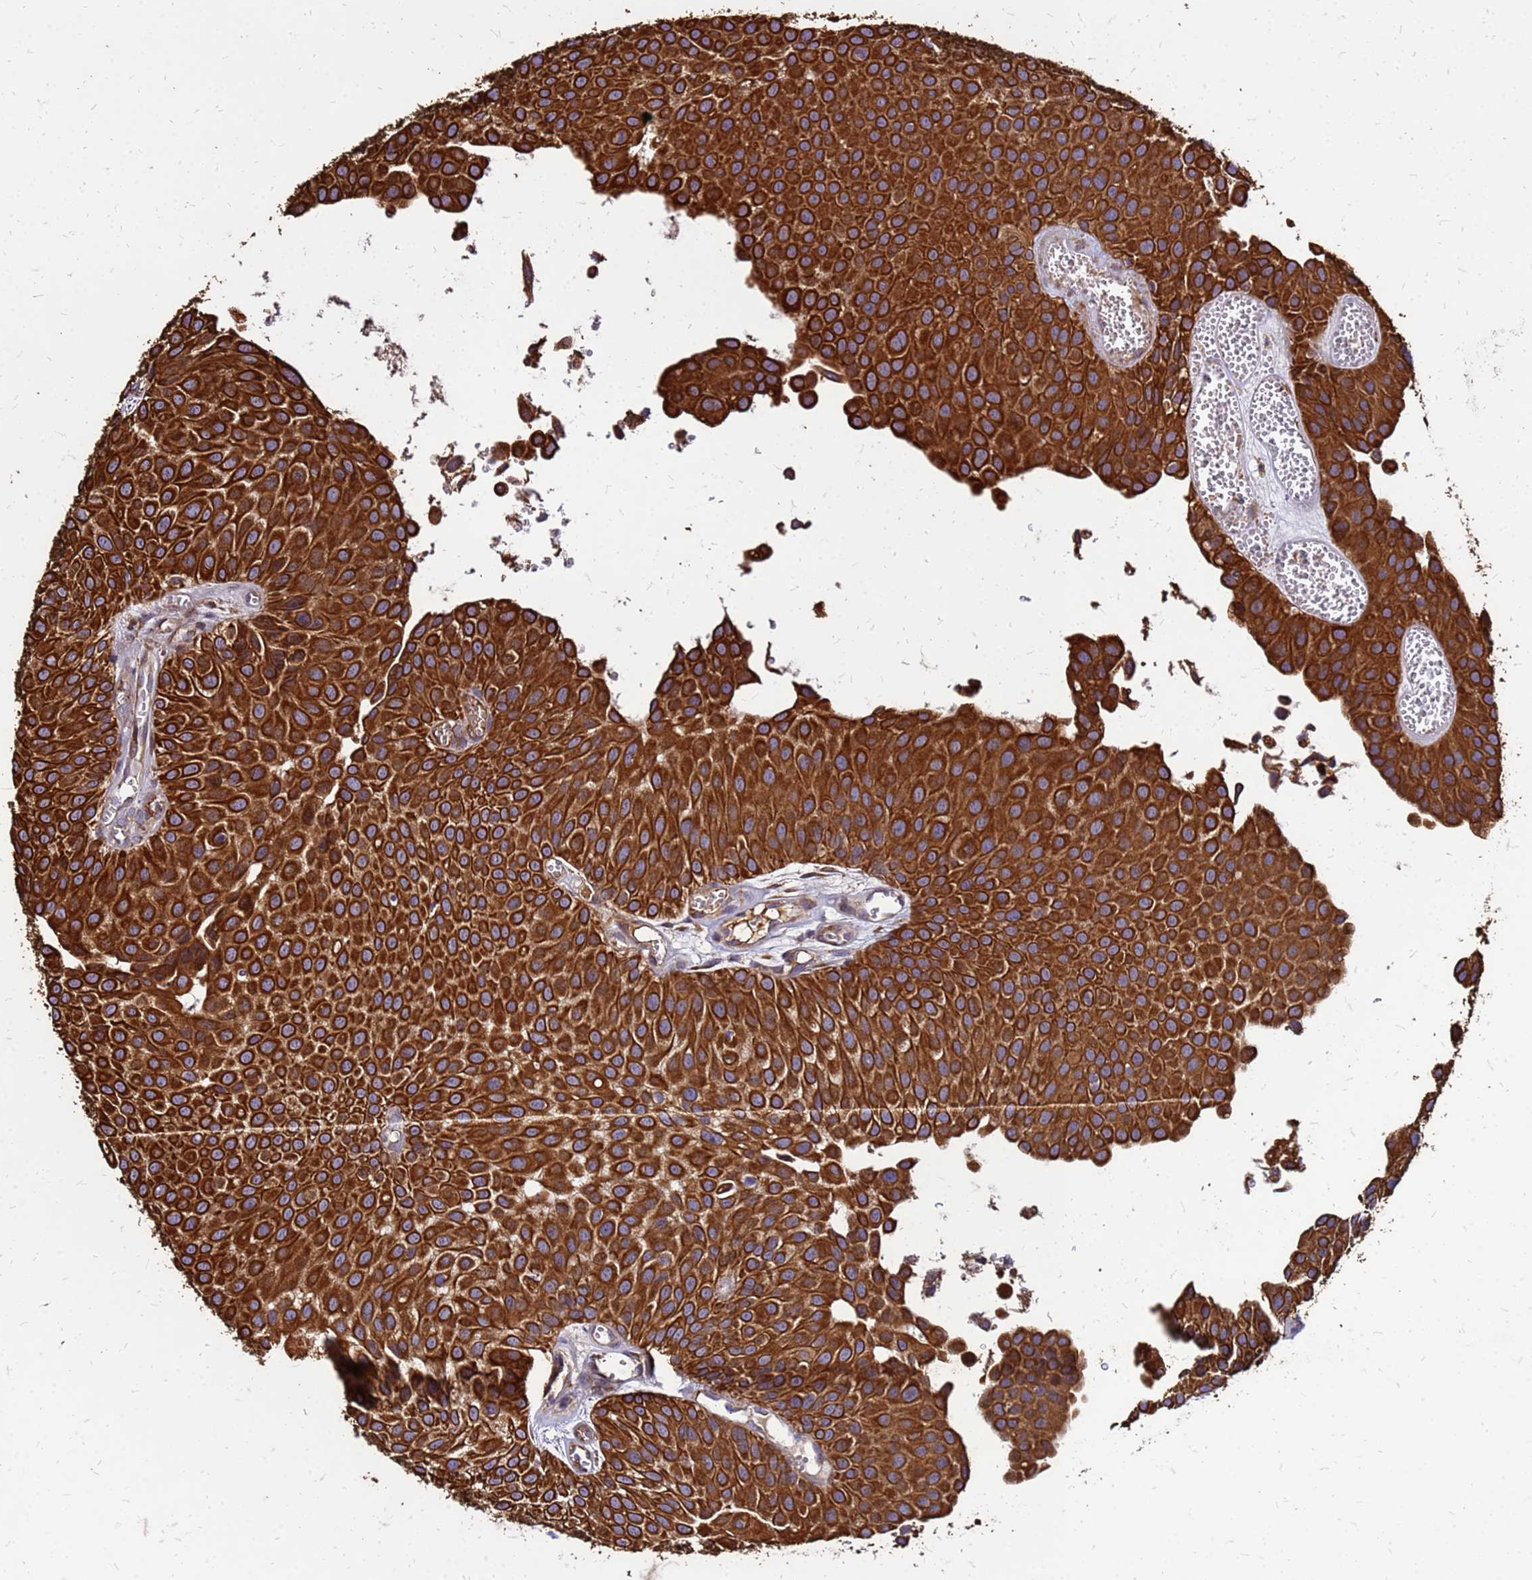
{"staining": {"intensity": "strong", "quantity": ">75%", "location": "cytoplasmic/membranous"}, "tissue": "urothelial cancer", "cell_type": "Tumor cells", "image_type": "cancer", "snomed": [{"axis": "morphology", "description": "Urothelial carcinoma, Low grade"}, {"axis": "topography", "description": "Urinary bladder"}], "caption": "Protein staining demonstrates strong cytoplasmic/membranous positivity in approximately >75% of tumor cells in urothelial cancer.", "gene": "VMO1", "patient": {"sex": "male", "age": 88}}